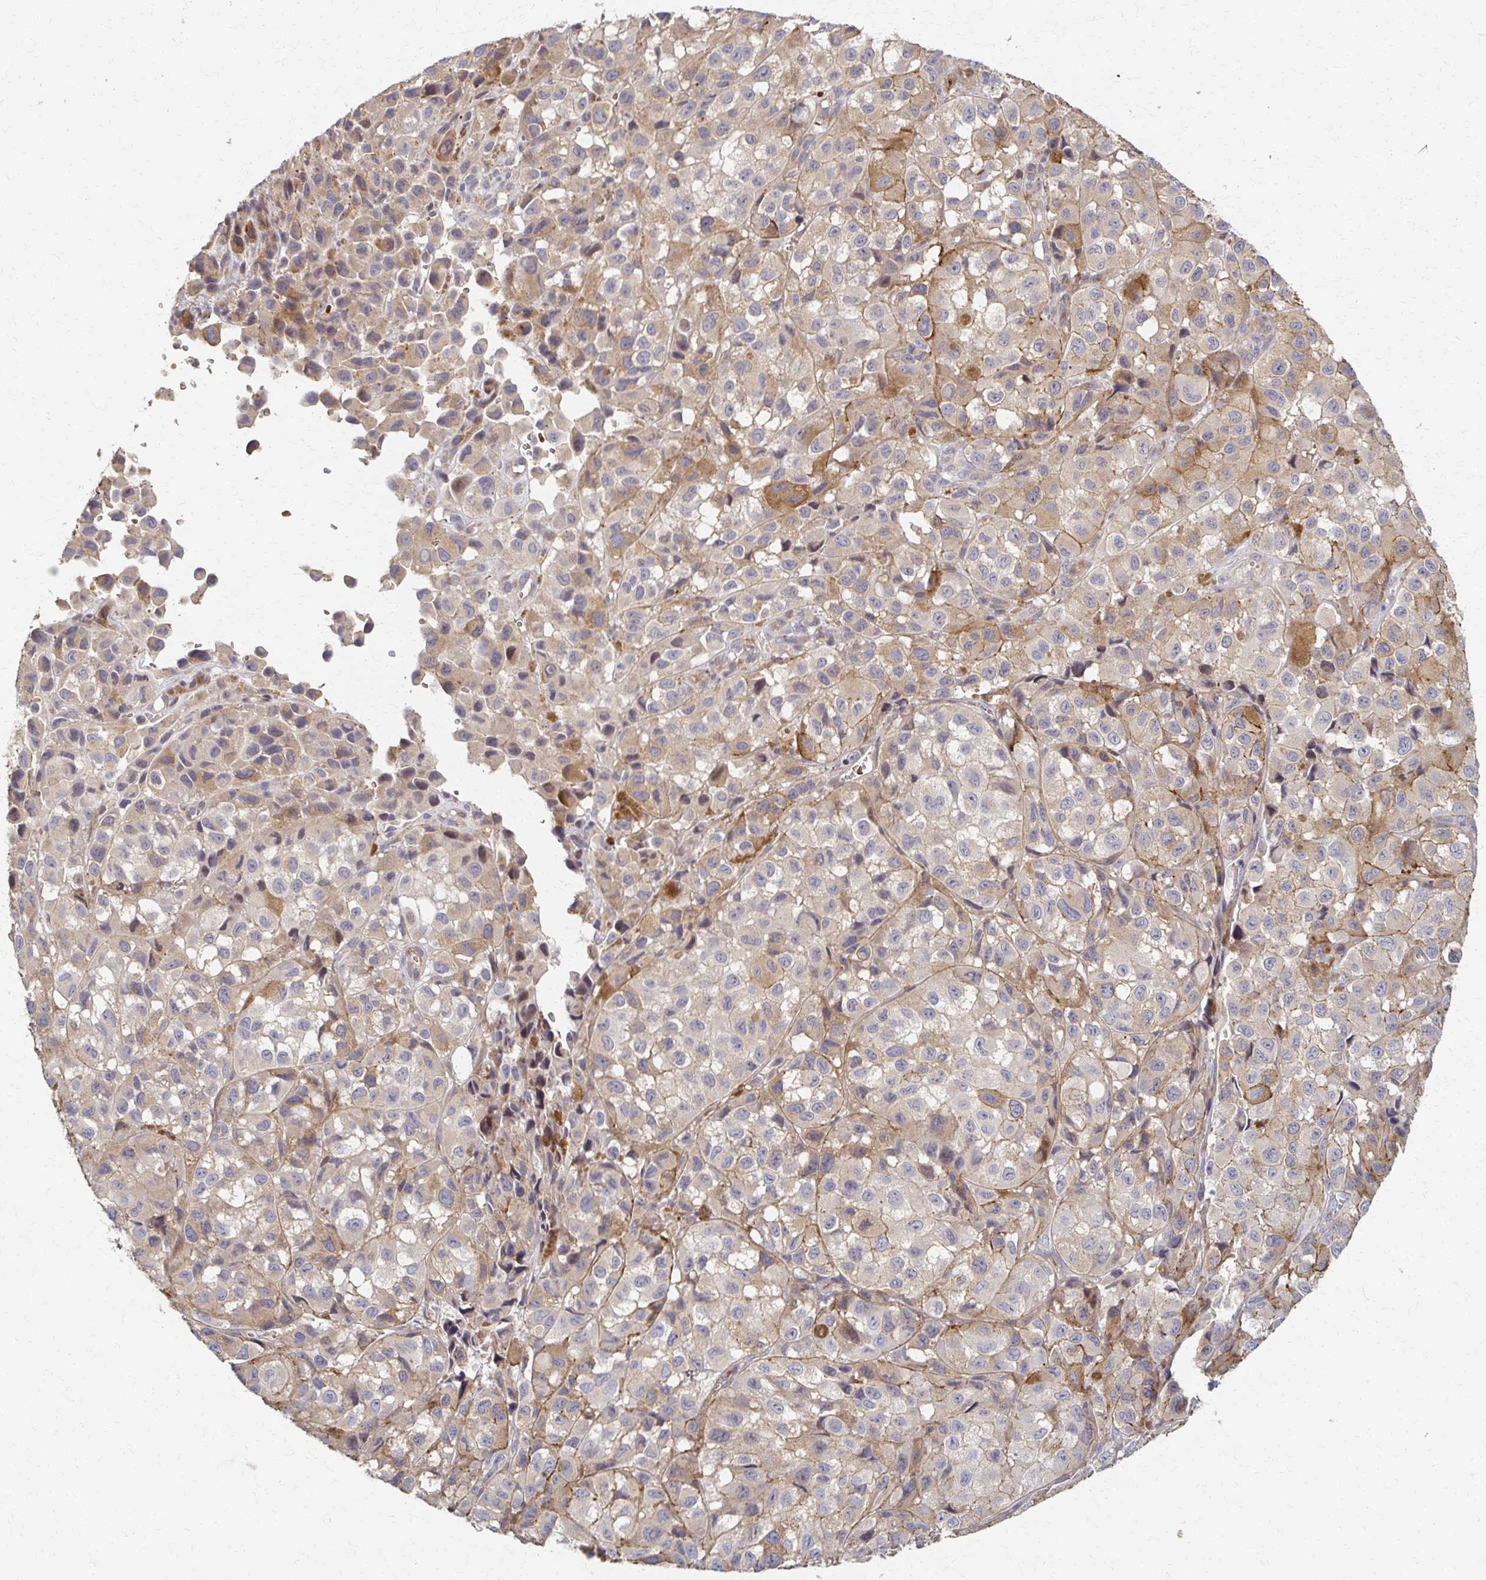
{"staining": {"intensity": "moderate", "quantity": "<25%", "location": "cytoplasmic/membranous"}, "tissue": "melanoma", "cell_type": "Tumor cells", "image_type": "cancer", "snomed": [{"axis": "morphology", "description": "Malignant melanoma, NOS"}, {"axis": "topography", "description": "Skin"}], "caption": "Immunohistochemical staining of malignant melanoma exhibits low levels of moderate cytoplasmic/membranous staining in approximately <25% of tumor cells.", "gene": "SKA2", "patient": {"sex": "male", "age": 93}}